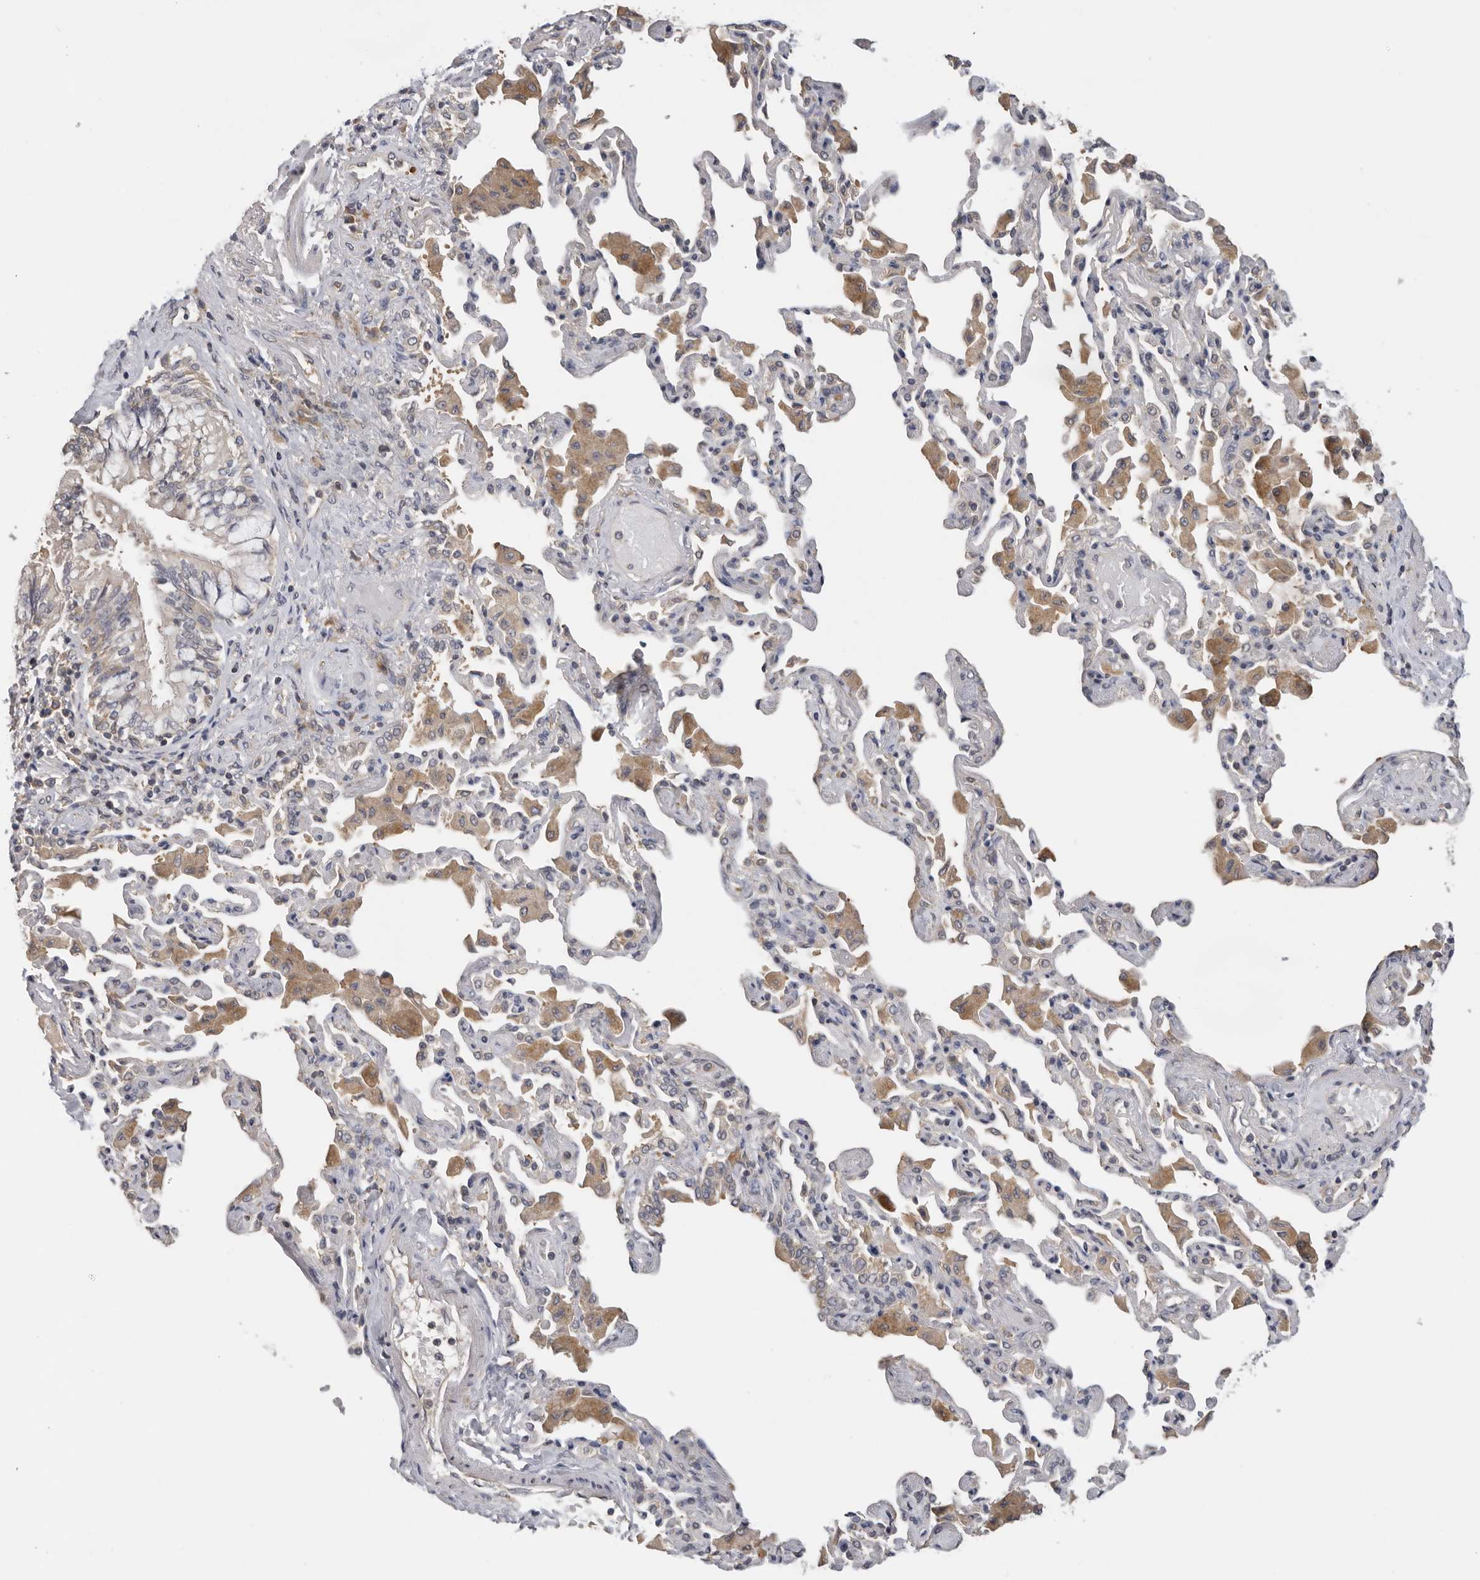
{"staining": {"intensity": "moderate", "quantity": "25%-75%", "location": "cytoplasmic/membranous"}, "tissue": "bronchus", "cell_type": "Respiratory epithelial cells", "image_type": "normal", "snomed": [{"axis": "morphology", "description": "Normal tissue, NOS"}, {"axis": "morphology", "description": "Inflammation, NOS"}, {"axis": "topography", "description": "Bronchus"}, {"axis": "topography", "description": "Lung"}], "caption": "Unremarkable bronchus displays moderate cytoplasmic/membranous staining in about 25%-75% of respiratory epithelial cells, visualized by immunohistochemistry.", "gene": "PPP1R42", "patient": {"sex": "female", "age": 46}}